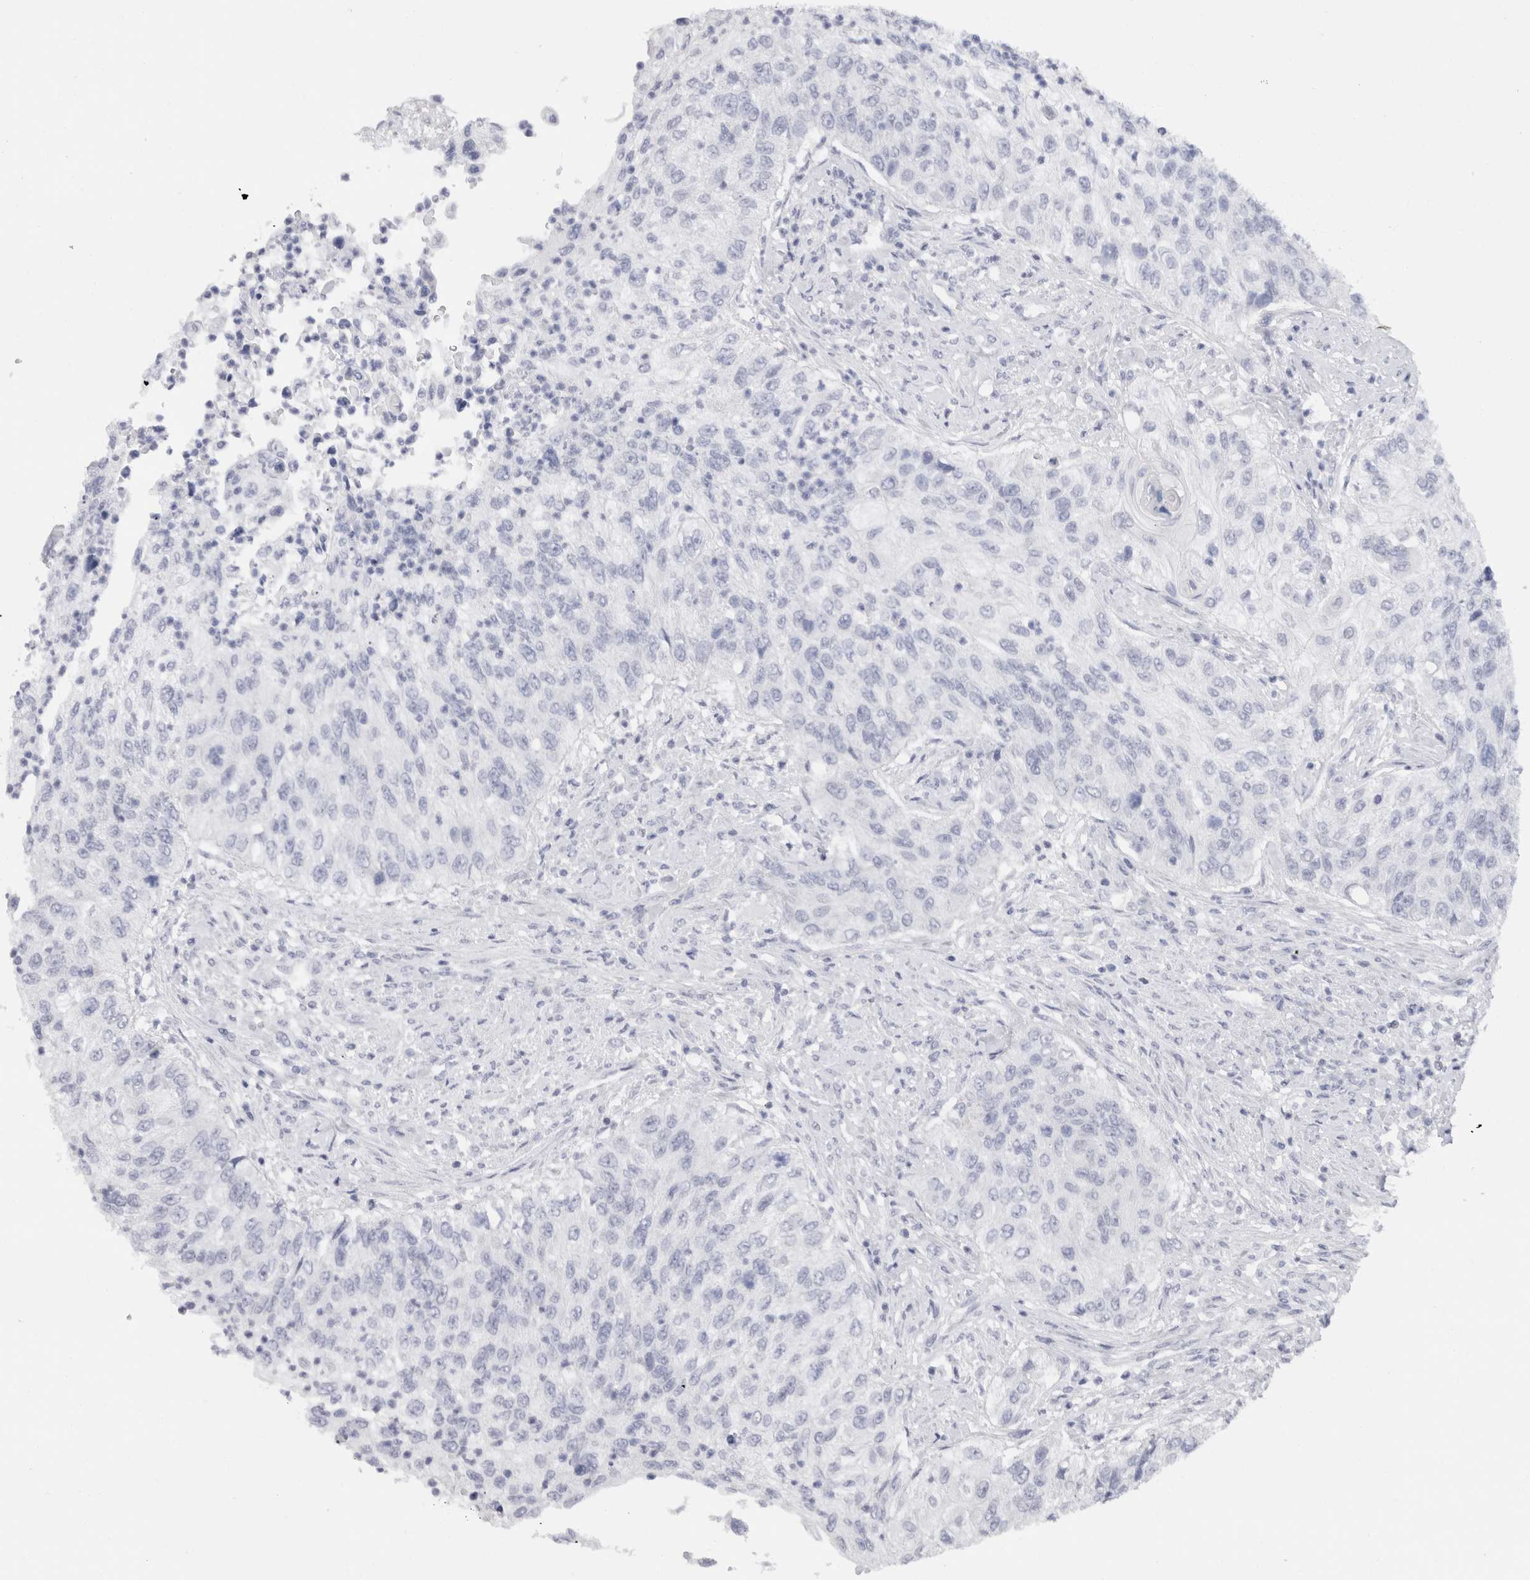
{"staining": {"intensity": "negative", "quantity": "none", "location": "none"}, "tissue": "urothelial cancer", "cell_type": "Tumor cells", "image_type": "cancer", "snomed": [{"axis": "morphology", "description": "Urothelial carcinoma, High grade"}, {"axis": "topography", "description": "Urinary bladder"}], "caption": "A high-resolution micrograph shows IHC staining of urothelial carcinoma (high-grade), which reveals no significant expression in tumor cells.", "gene": "C9orf50", "patient": {"sex": "female", "age": 60}}